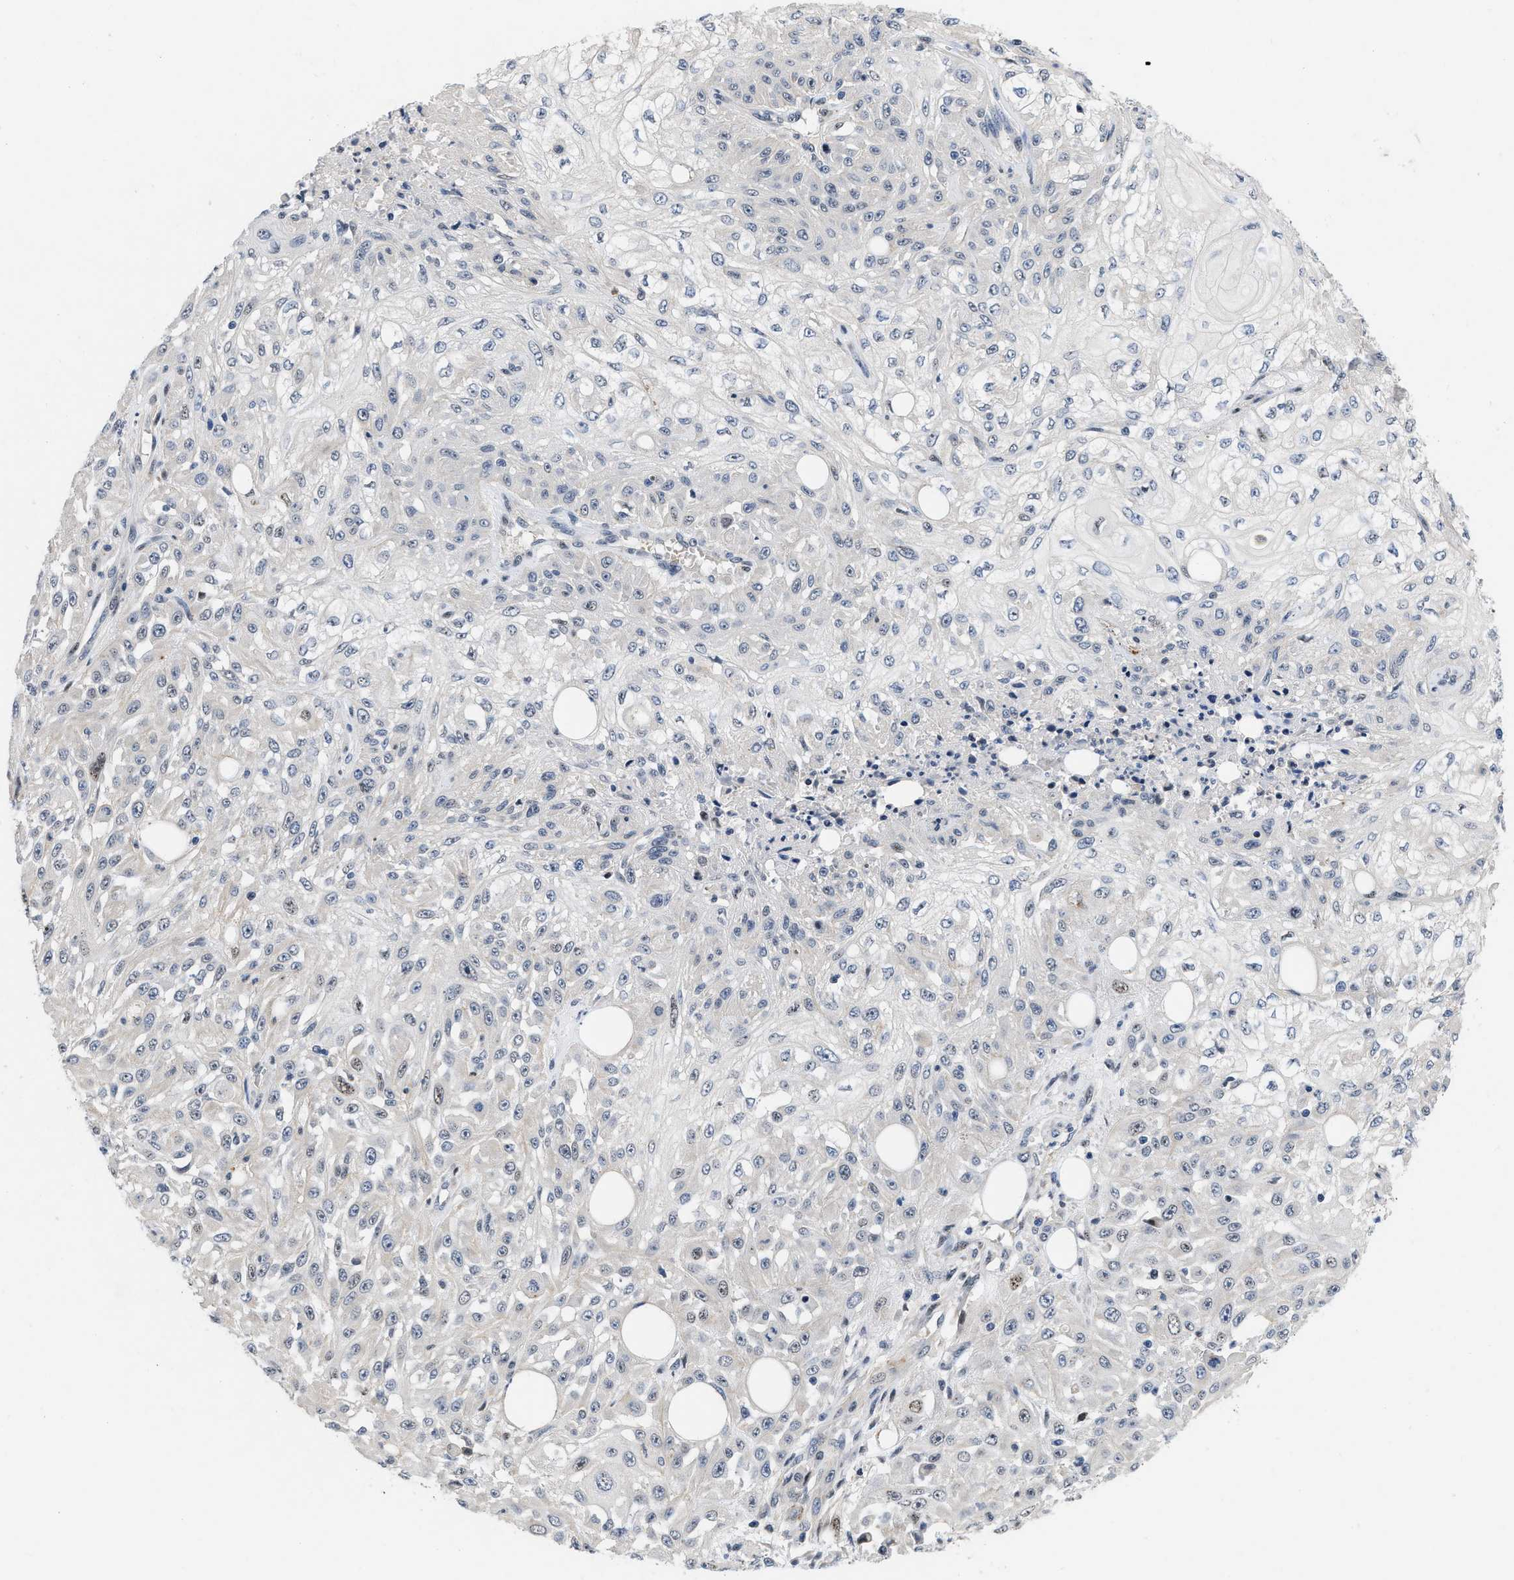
{"staining": {"intensity": "weak", "quantity": "<25%", "location": "nuclear"}, "tissue": "skin cancer", "cell_type": "Tumor cells", "image_type": "cancer", "snomed": [{"axis": "morphology", "description": "Squamous cell carcinoma, NOS"}, {"axis": "morphology", "description": "Squamous cell carcinoma, metastatic, NOS"}, {"axis": "topography", "description": "Skin"}, {"axis": "topography", "description": "Lymph node"}], "caption": "This is an IHC image of metastatic squamous cell carcinoma (skin). There is no positivity in tumor cells.", "gene": "VIP", "patient": {"sex": "male", "age": 75}}